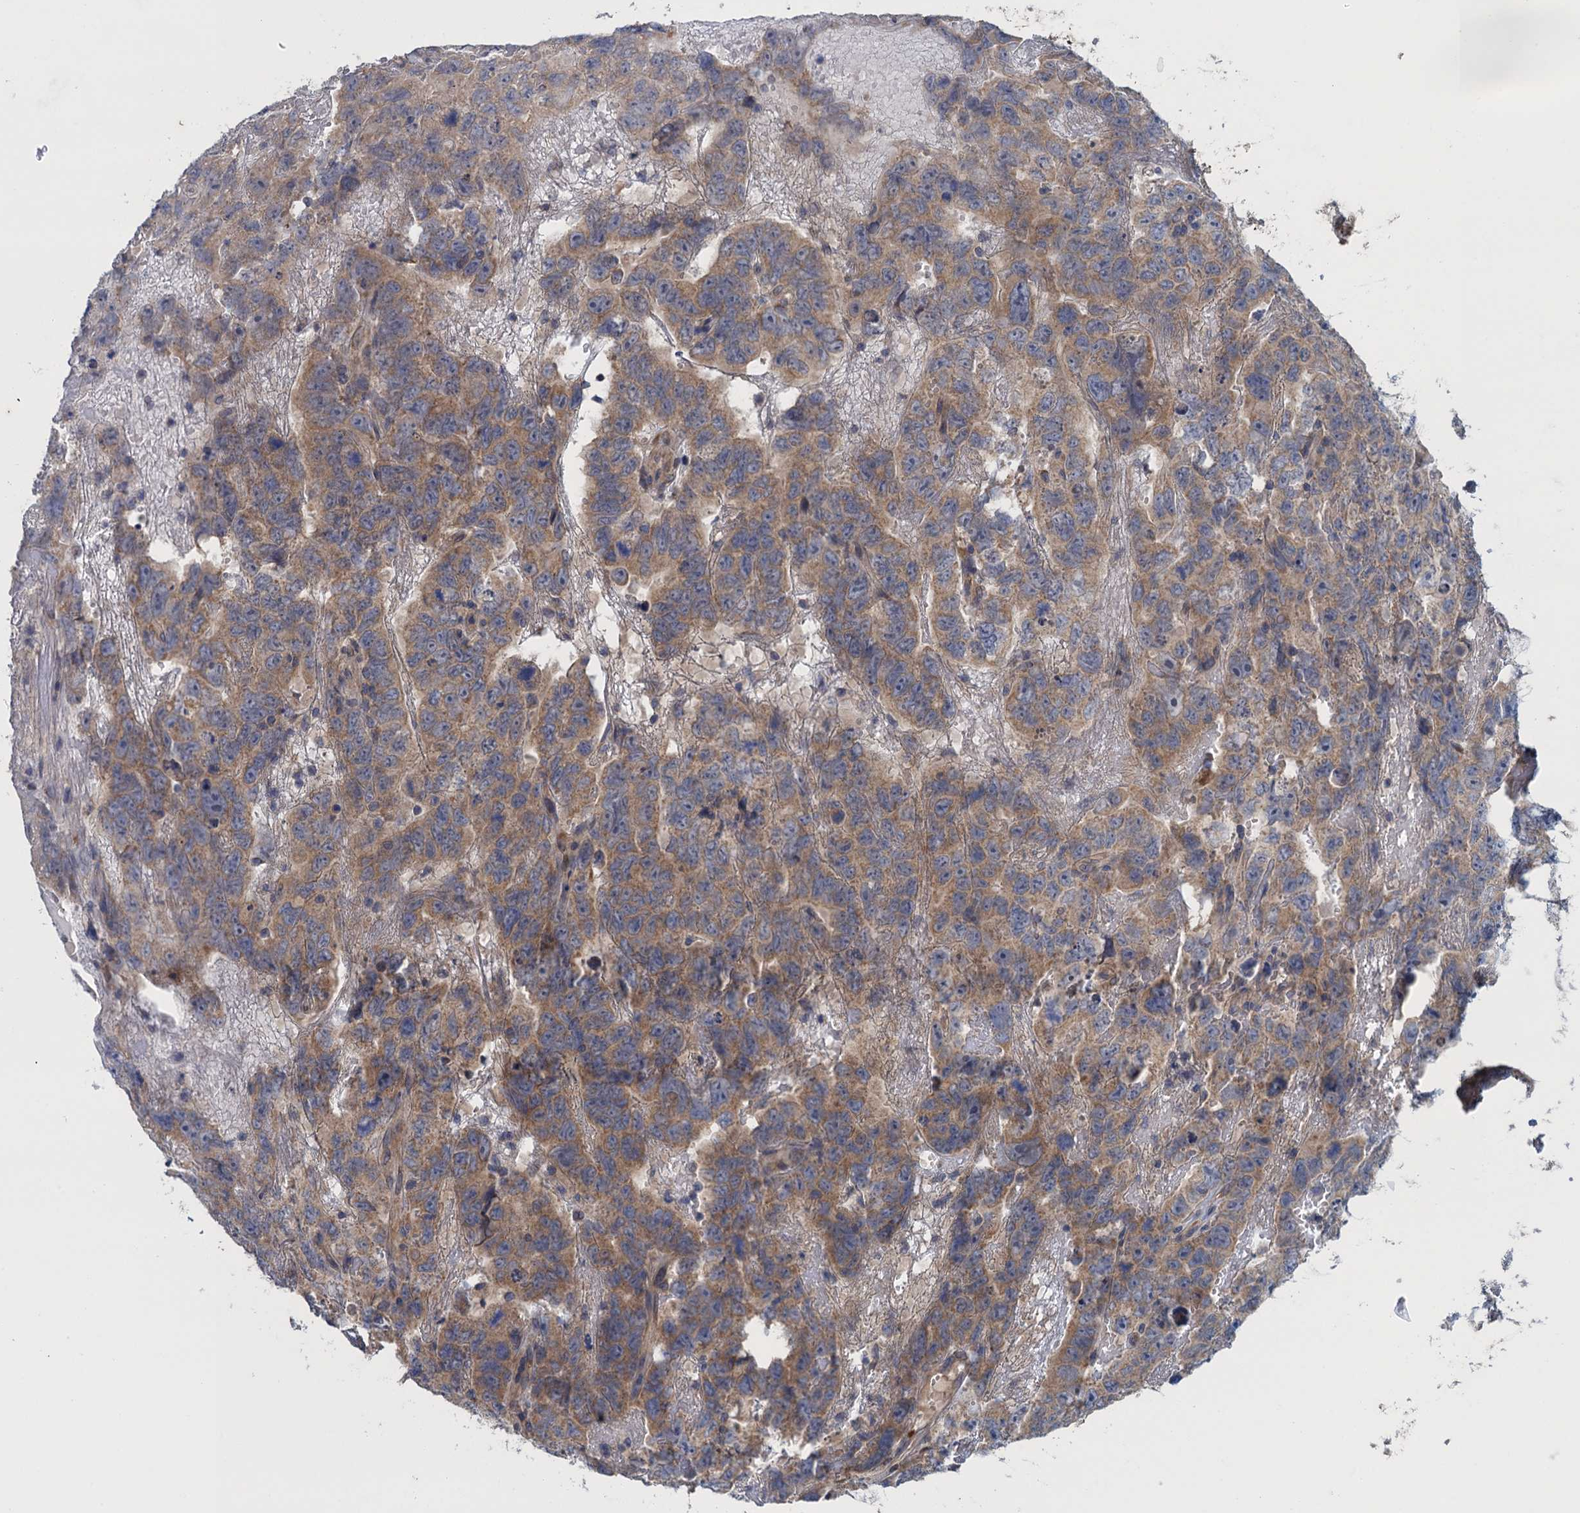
{"staining": {"intensity": "moderate", "quantity": ">75%", "location": "cytoplasmic/membranous"}, "tissue": "testis cancer", "cell_type": "Tumor cells", "image_type": "cancer", "snomed": [{"axis": "morphology", "description": "Carcinoma, Embryonal, NOS"}, {"axis": "topography", "description": "Testis"}], "caption": "IHC micrograph of human testis embryonal carcinoma stained for a protein (brown), which exhibits medium levels of moderate cytoplasmic/membranous expression in about >75% of tumor cells.", "gene": "CTU2", "patient": {"sex": "male", "age": 45}}